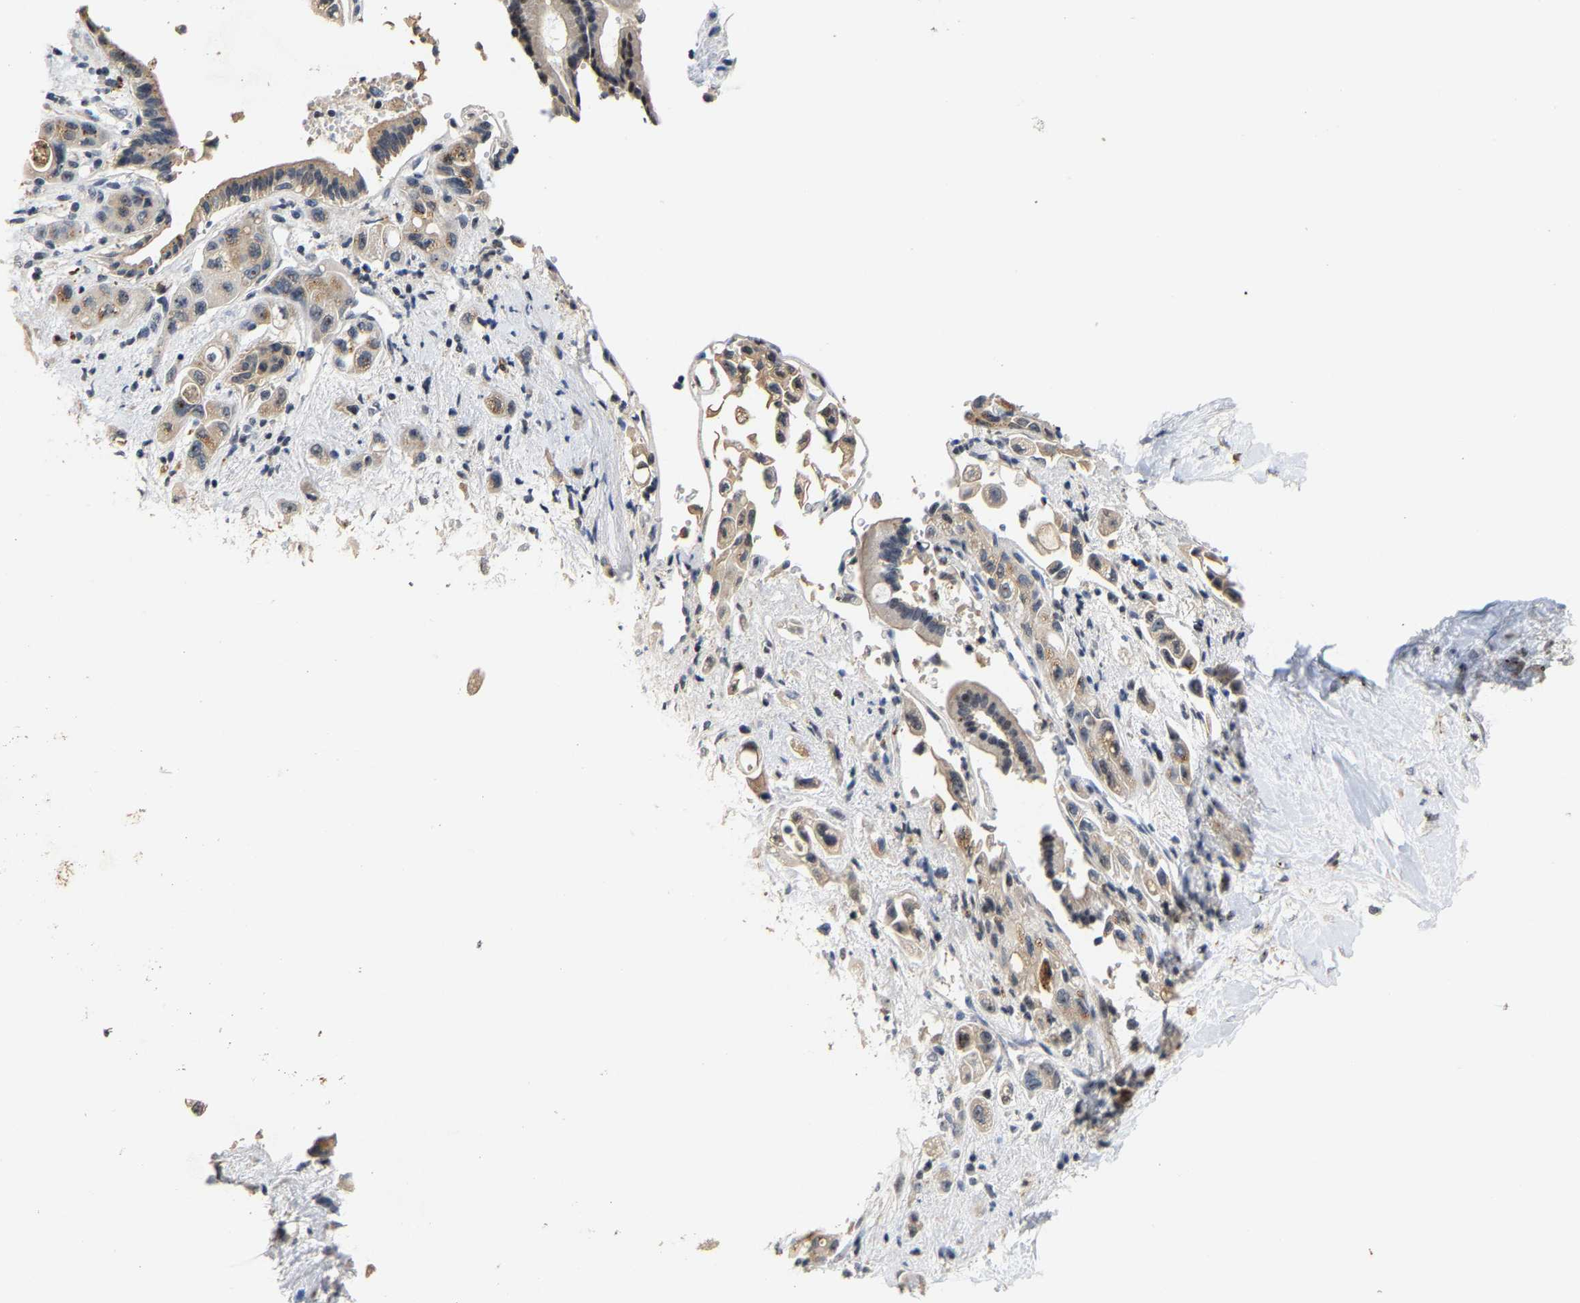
{"staining": {"intensity": "weak", "quantity": "25%-75%", "location": "cytoplasmic/membranous,nuclear"}, "tissue": "pancreatic cancer", "cell_type": "Tumor cells", "image_type": "cancer", "snomed": [{"axis": "morphology", "description": "Adenocarcinoma, NOS"}, {"axis": "topography", "description": "Pancreas"}], "caption": "A histopathology image of human pancreatic cancer stained for a protein shows weak cytoplasmic/membranous and nuclear brown staining in tumor cells. (DAB (3,3'-diaminobenzidine) IHC, brown staining for protein, blue staining for nuclei).", "gene": "NOP58", "patient": {"sex": "female", "age": 66}}